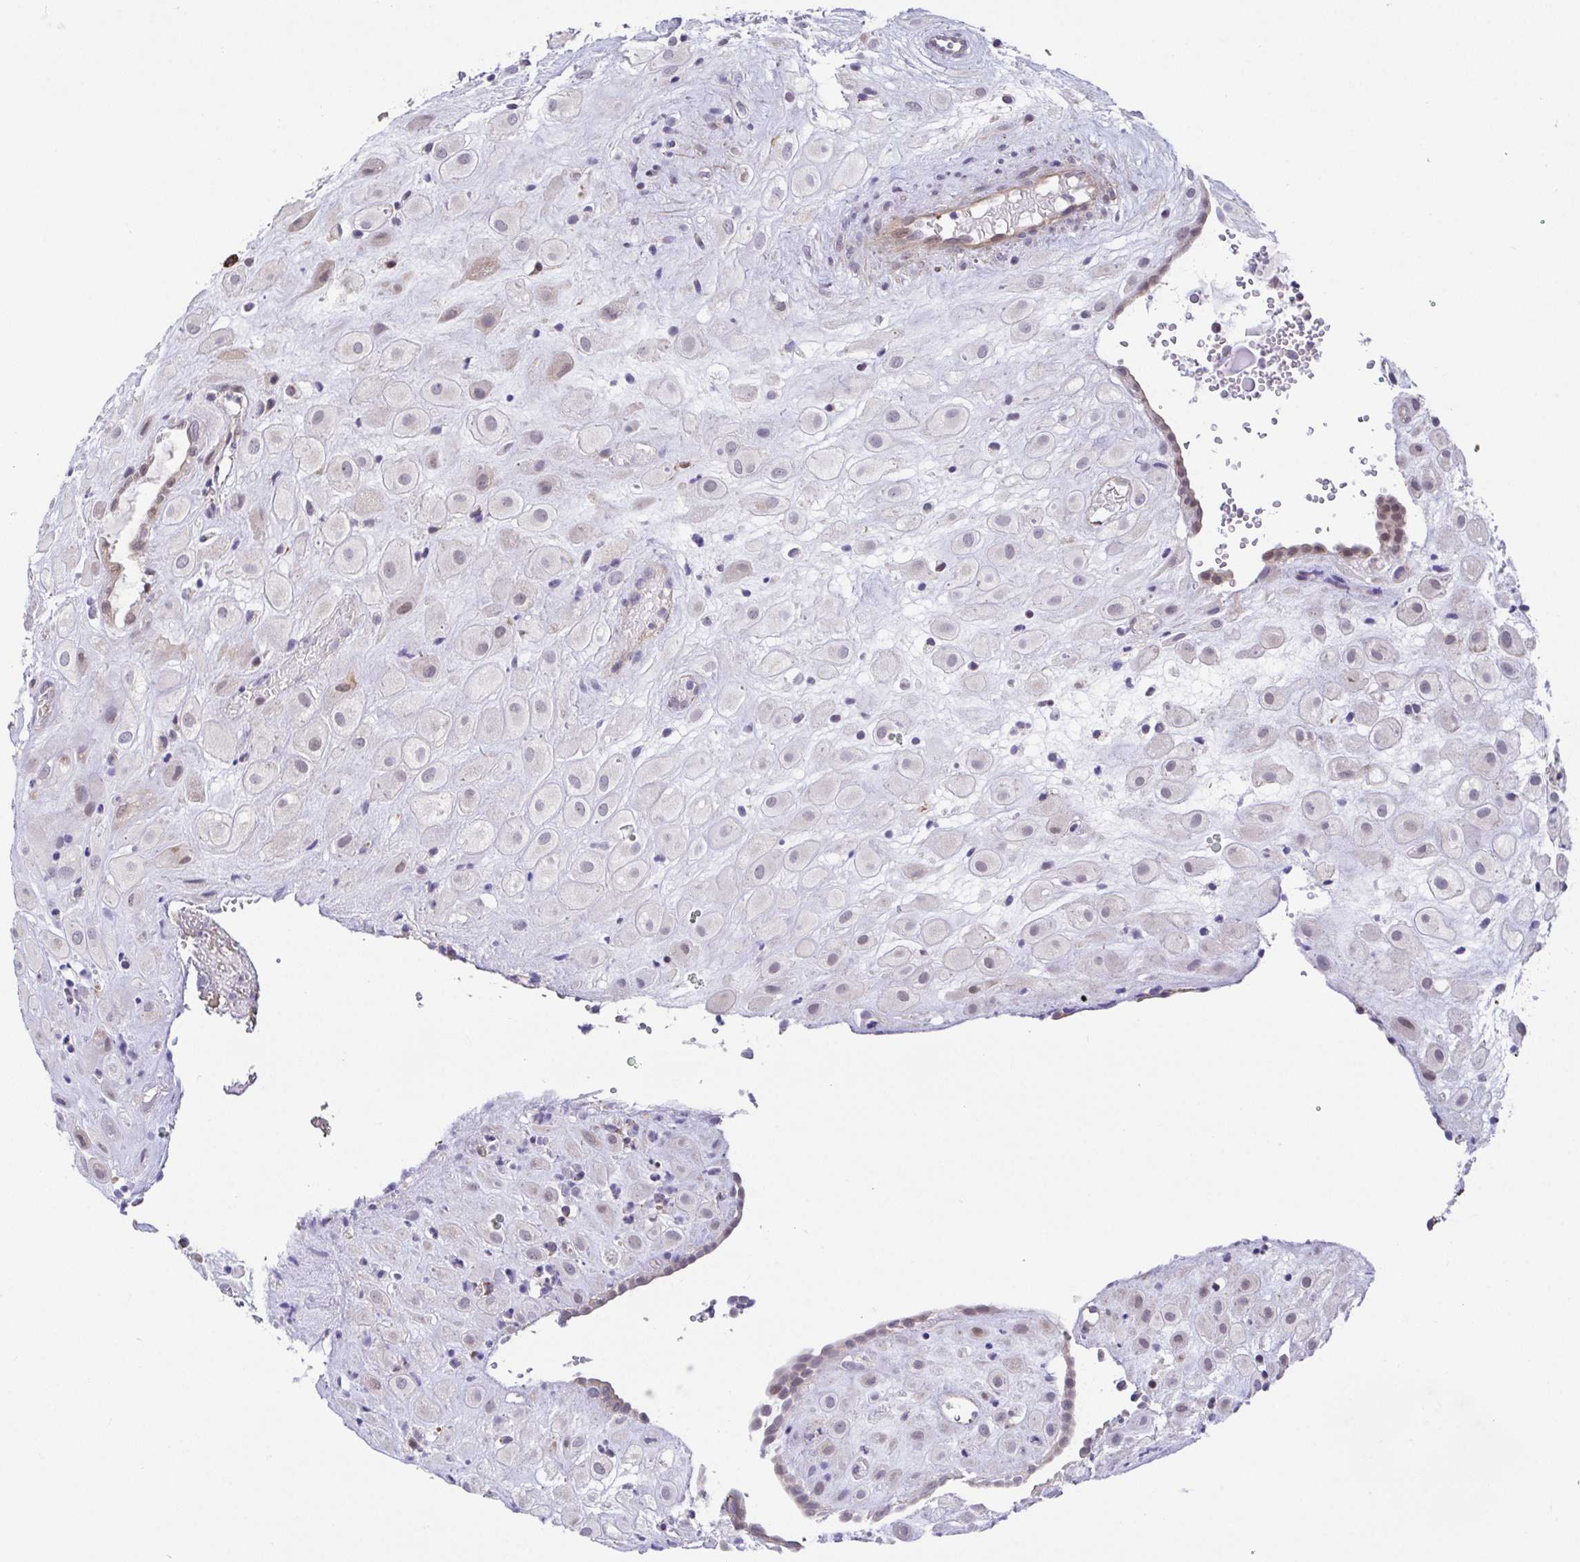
{"staining": {"intensity": "weak", "quantity": "<25%", "location": "cytoplasmic/membranous"}, "tissue": "placenta", "cell_type": "Decidual cells", "image_type": "normal", "snomed": [{"axis": "morphology", "description": "Normal tissue, NOS"}, {"axis": "topography", "description": "Placenta"}], "caption": "This is an immunohistochemistry photomicrograph of benign placenta. There is no expression in decidual cells.", "gene": "PREPL", "patient": {"sex": "female", "age": 24}}